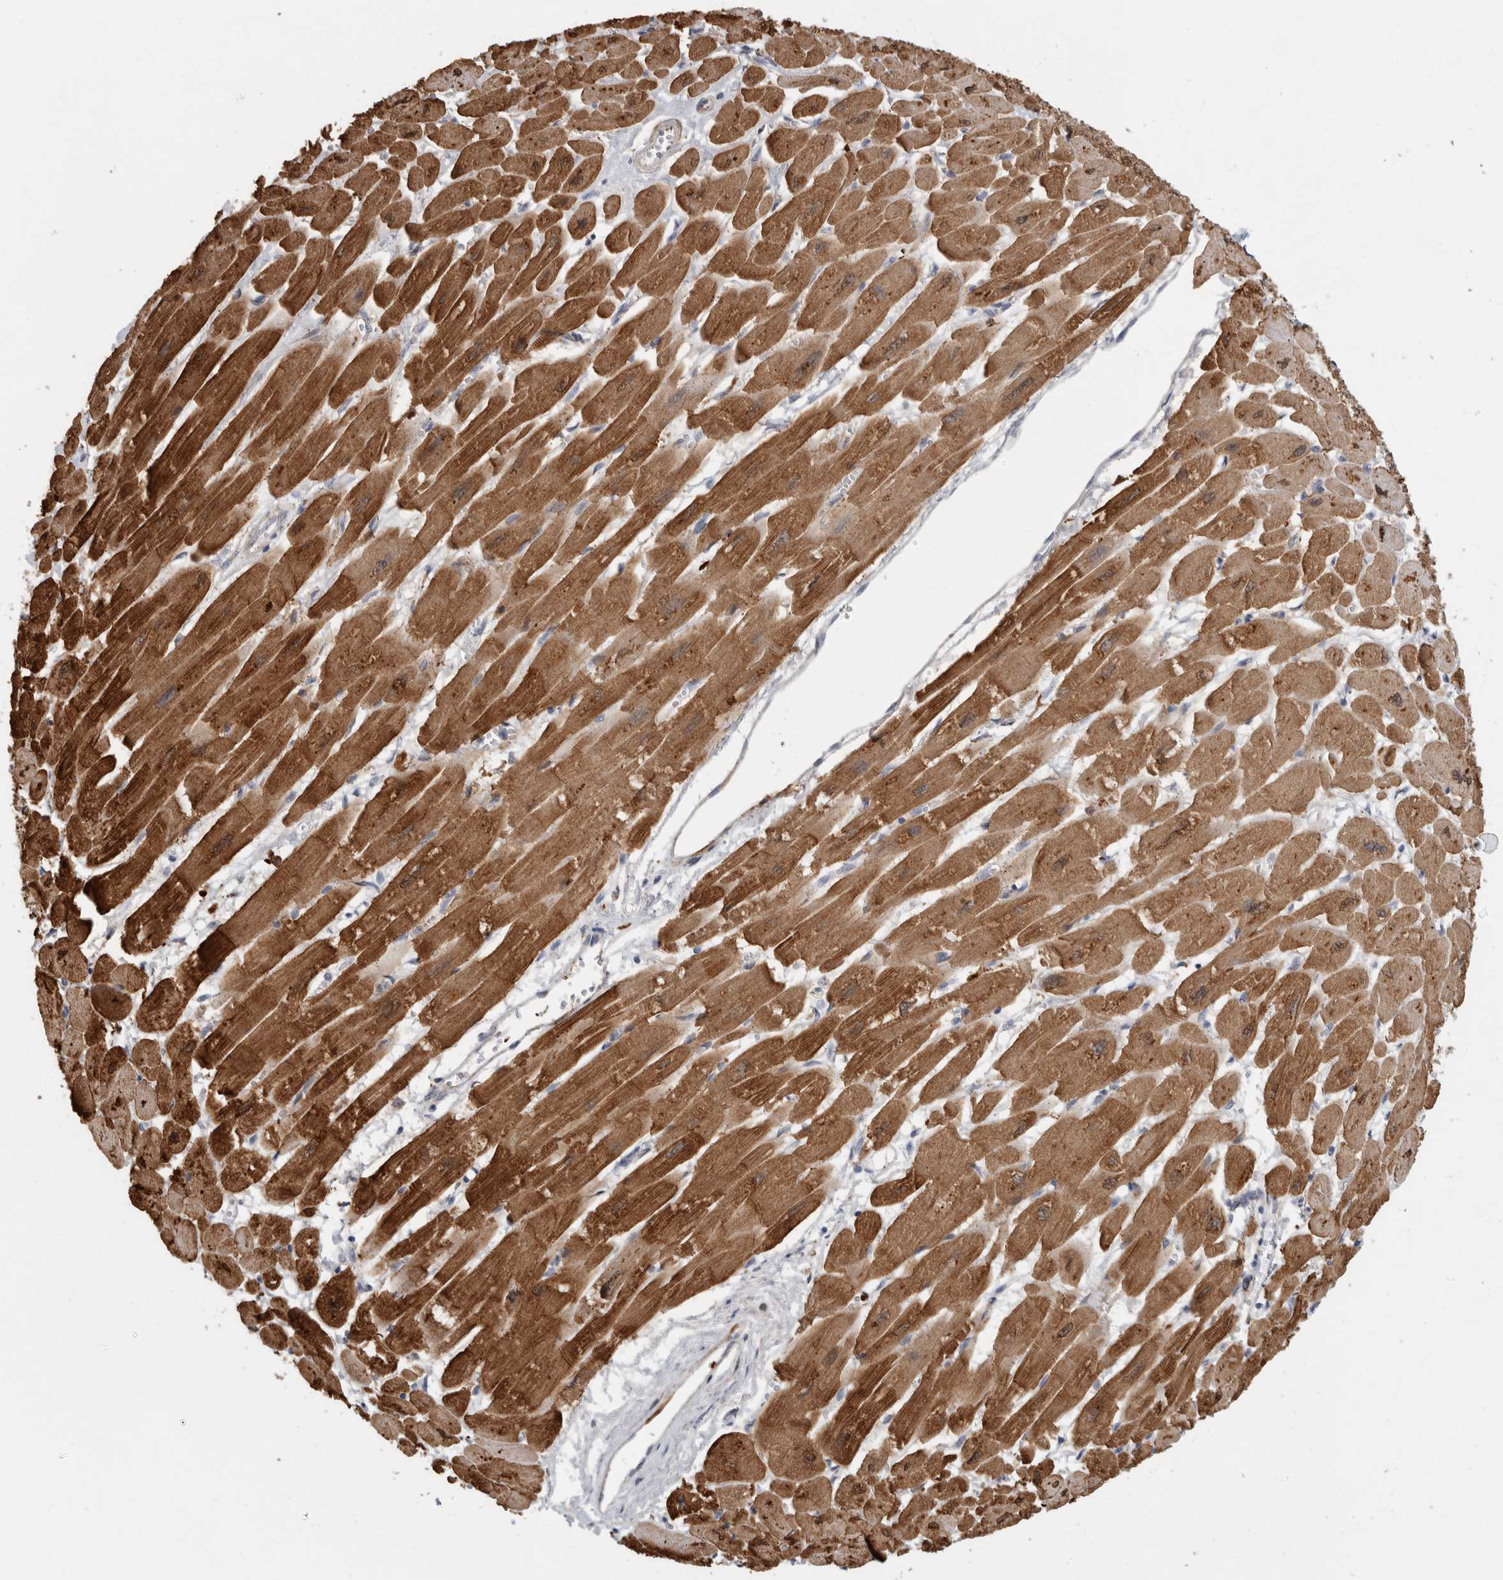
{"staining": {"intensity": "strong", "quantity": ">75%", "location": "cytoplasmic/membranous"}, "tissue": "heart muscle", "cell_type": "Cardiomyocytes", "image_type": "normal", "snomed": [{"axis": "morphology", "description": "Normal tissue, NOS"}, {"axis": "topography", "description": "Heart"}], "caption": "Immunohistochemical staining of normal human heart muscle displays strong cytoplasmic/membranous protein staining in approximately >75% of cardiomyocytes. The staining was performed using DAB (3,3'-diaminobenzidine) to visualize the protein expression in brown, while the nuclei were stained in blue with hematoxylin (Magnification: 20x).", "gene": "RAB18", "patient": {"sex": "female", "age": 54}}